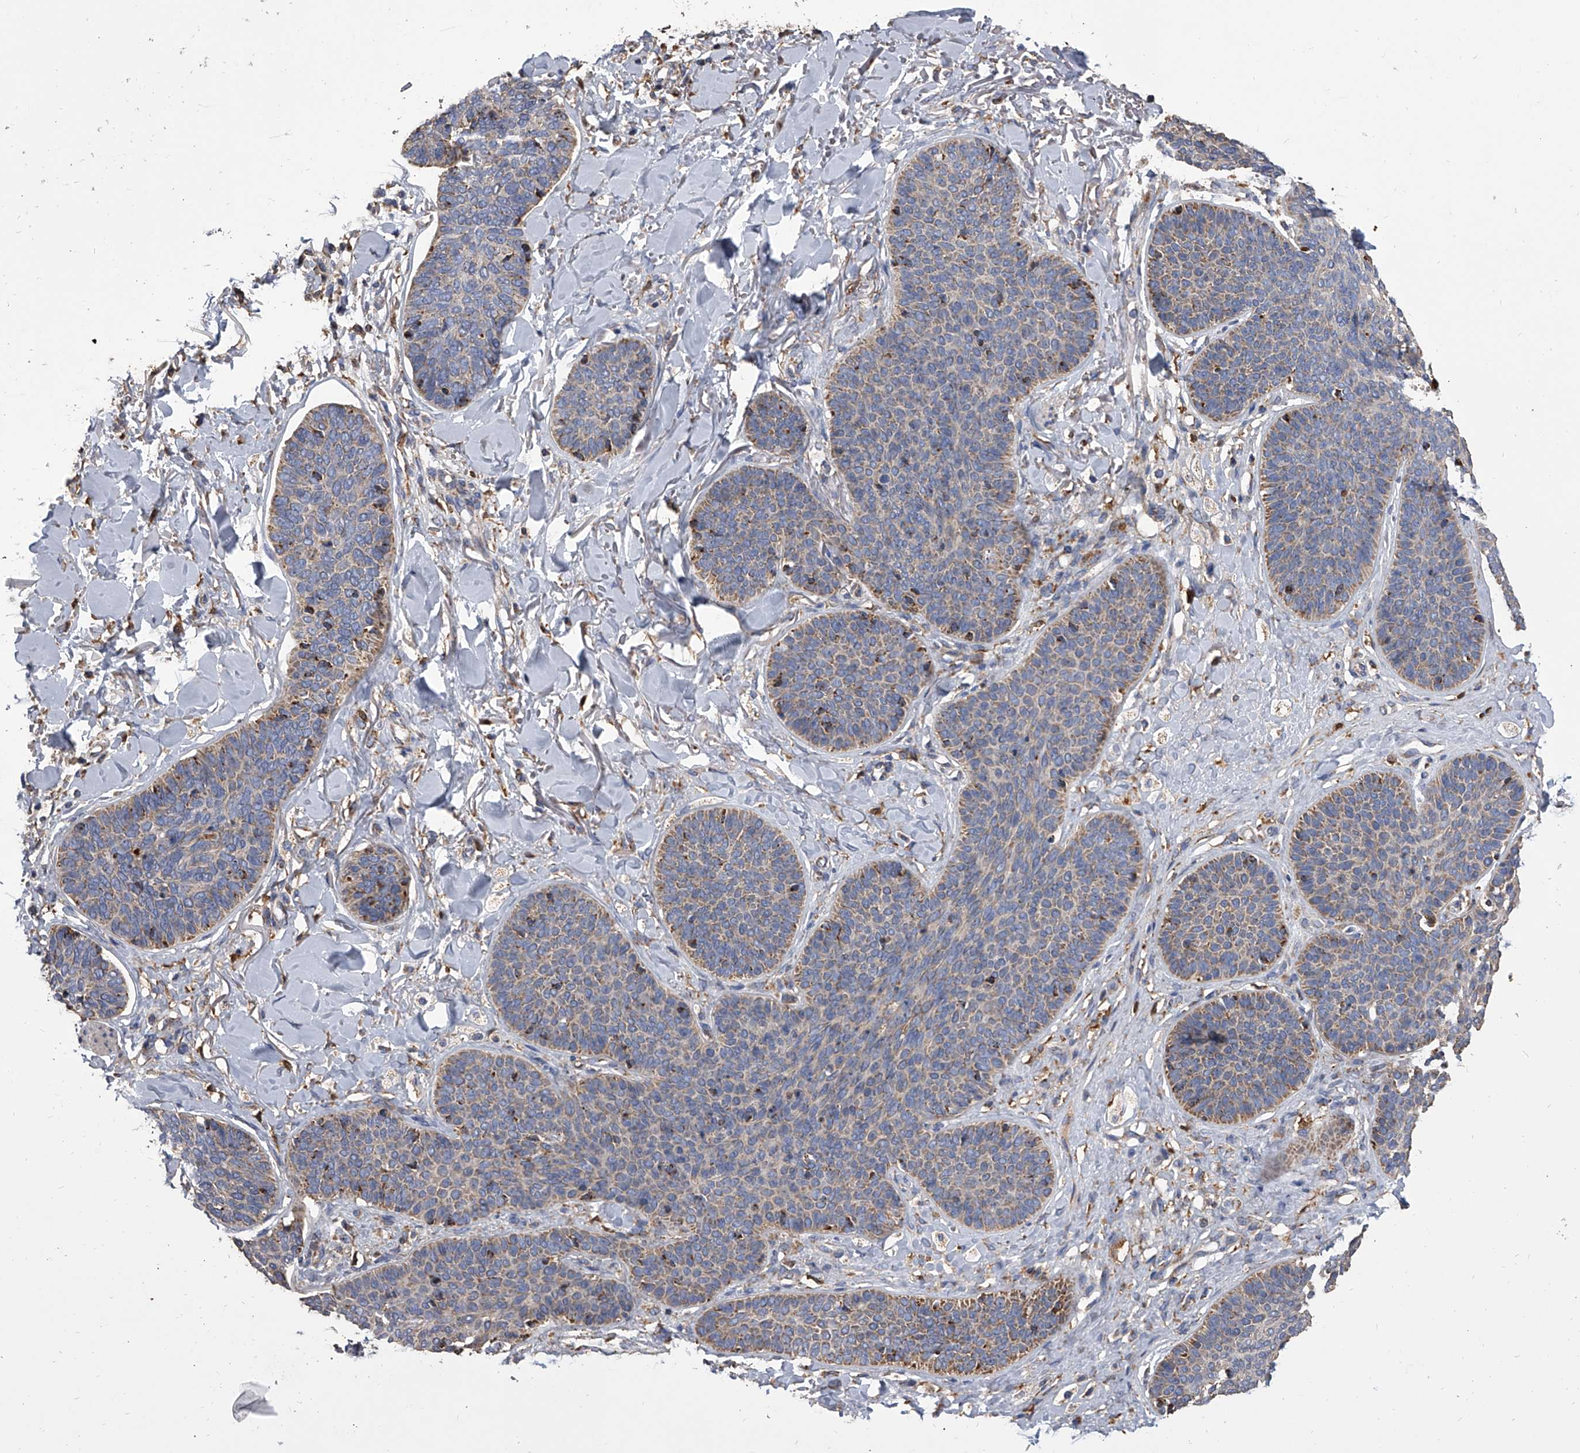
{"staining": {"intensity": "moderate", "quantity": "<25%", "location": "cytoplasmic/membranous"}, "tissue": "skin cancer", "cell_type": "Tumor cells", "image_type": "cancer", "snomed": [{"axis": "morphology", "description": "Basal cell carcinoma"}, {"axis": "topography", "description": "Skin"}], "caption": "A micrograph of skin cancer (basal cell carcinoma) stained for a protein shows moderate cytoplasmic/membranous brown staining in tumor cells.", "gene": "MRPL28", "patient": {"sex": "male", "age": 85}}